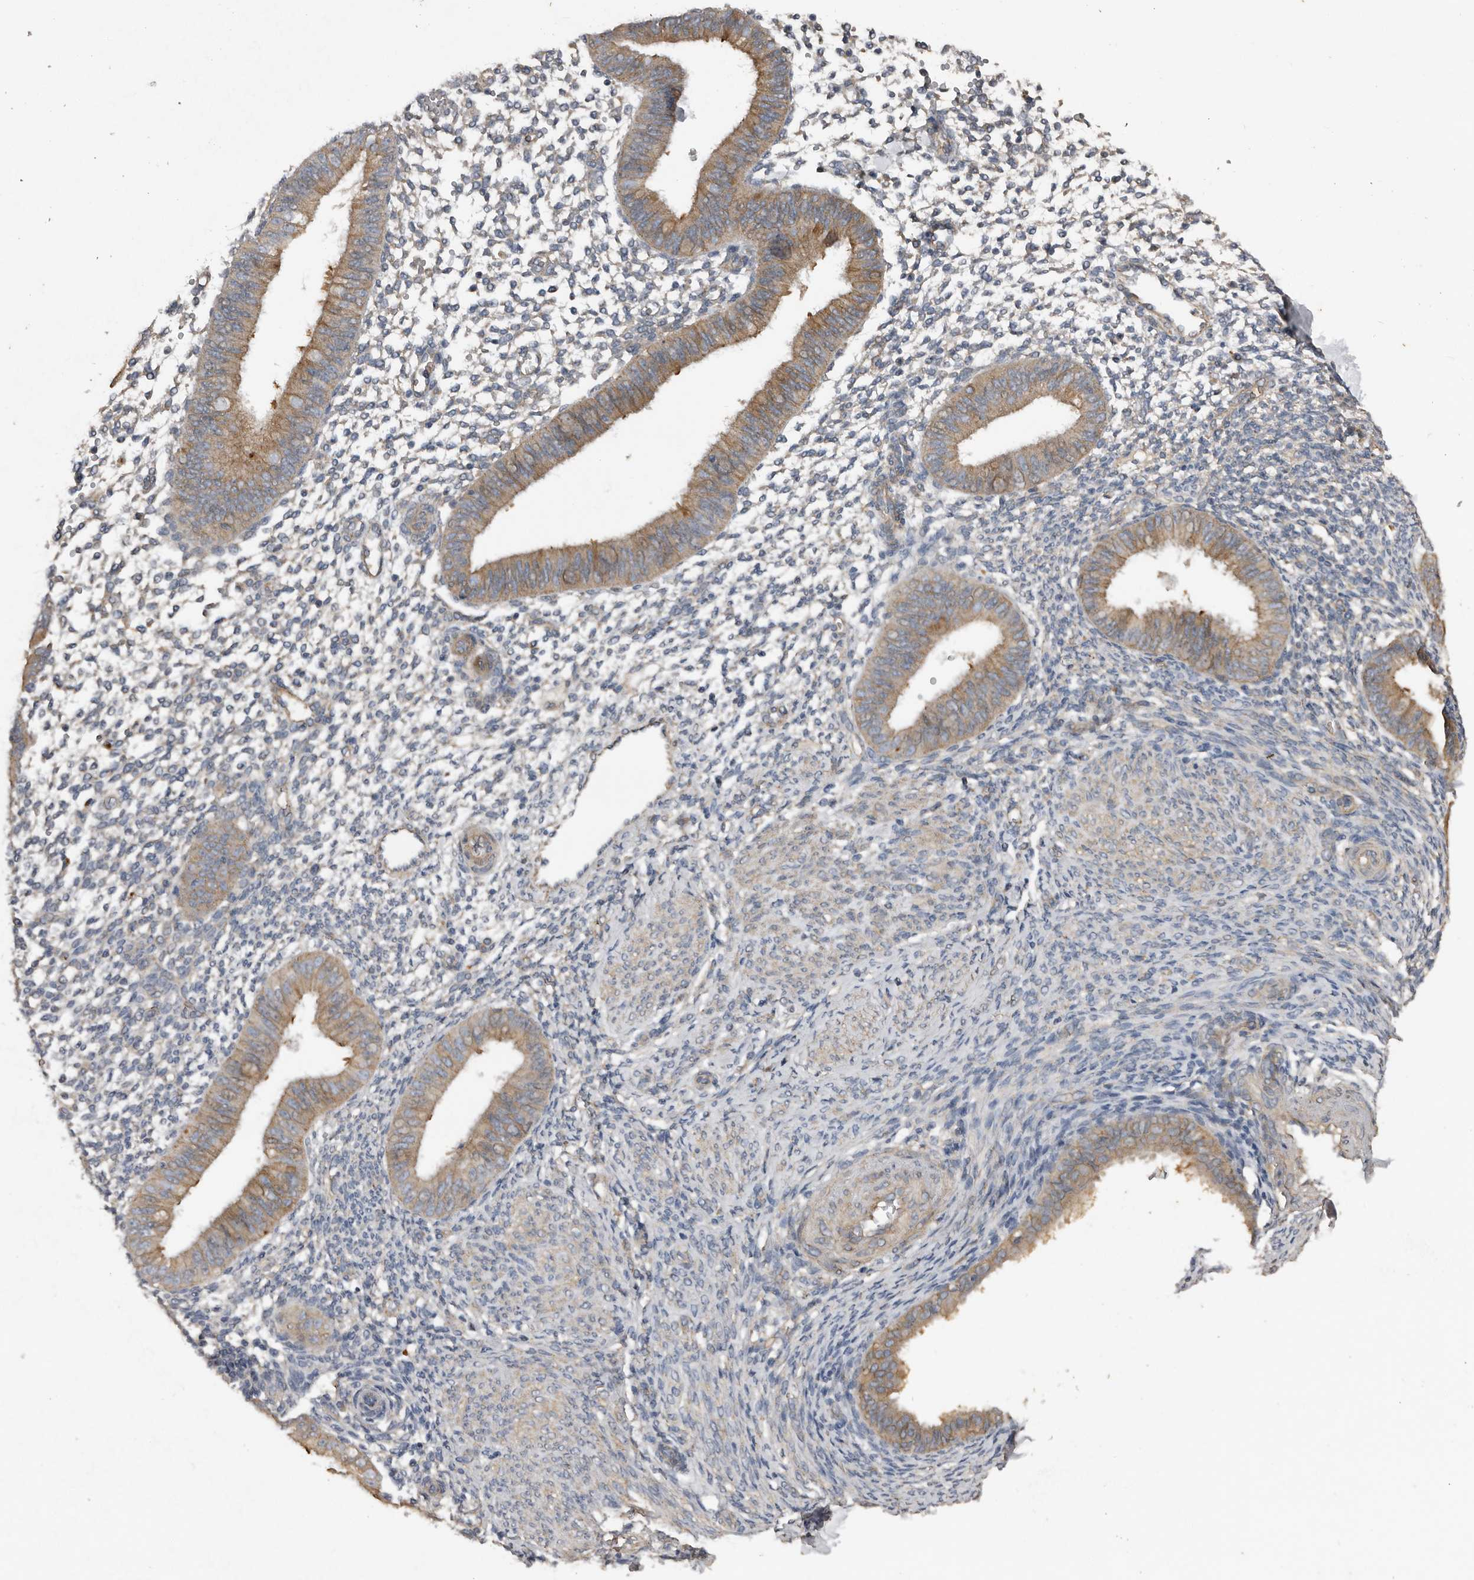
{"staining": {"intensity": "negative", "quantity": "none", "location": "none"}, "tissue": "endometrium", "cell_type": "Cells in endometrial stroma", "image_type": "normal", "snomed": [{"axis": "morphology", "description": "Normal tissue, NOS"}, {"axis": "topography", "description": "Uterus"}, {"axis": "topography", "description": "Endometrium"}], "caption": "Immunohistochemistry of benign human endometrium reveals no staining in cells in endometrial stroma.", "gene": "HYAL4", "patient": {"sex": "female", "age": 48}}